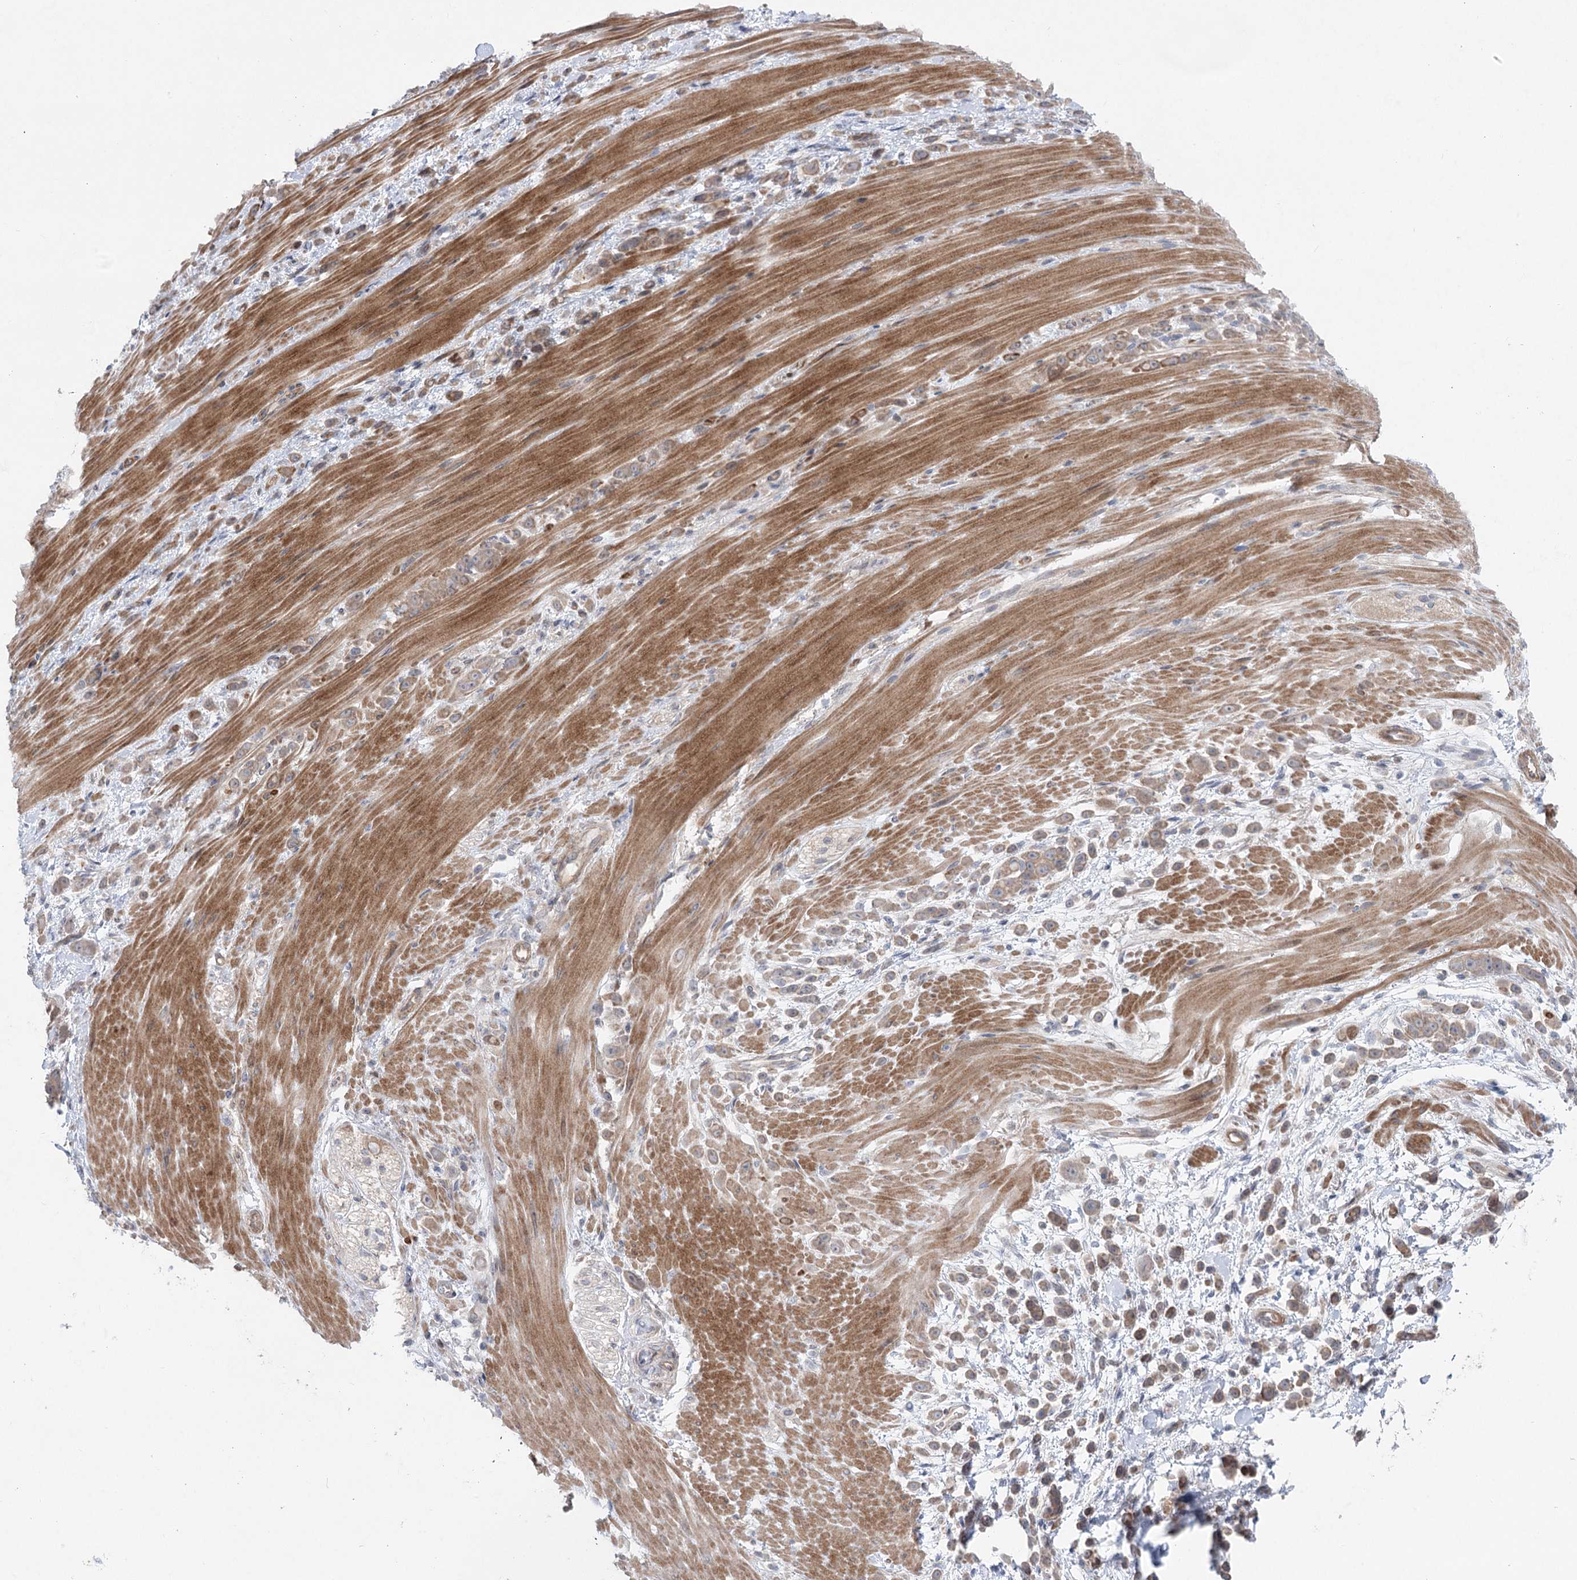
{"staining": {"intensity": "weak", "quantity": ">75%", "location": "cytoplasmic/membranous"}, "tissue": "pancreatic cancer", "cell_type": "Tumor cells", "image_type": "cancer", "snomed": [{"axis": "morphology", "description": "Normal tissue, NOS"}, {"axis": "morphology", "description": "Adenocarcinoma, NOS"}, {"axis": "topography", "description": "Pancreas"}], "caption": "Immunohistochemistry image of neoplastic tissue: pancreatic adenocarcinoma stained using immunohistochemistry (IHC) reveals low levels of weak protein expression localized specifically in the cytoplasmic/membranous of tumor cells, appearing as a cytoplasmic/membranous brown color.", "gene": "SCN11A", "patient": {"sex": "female", "age": 64}}